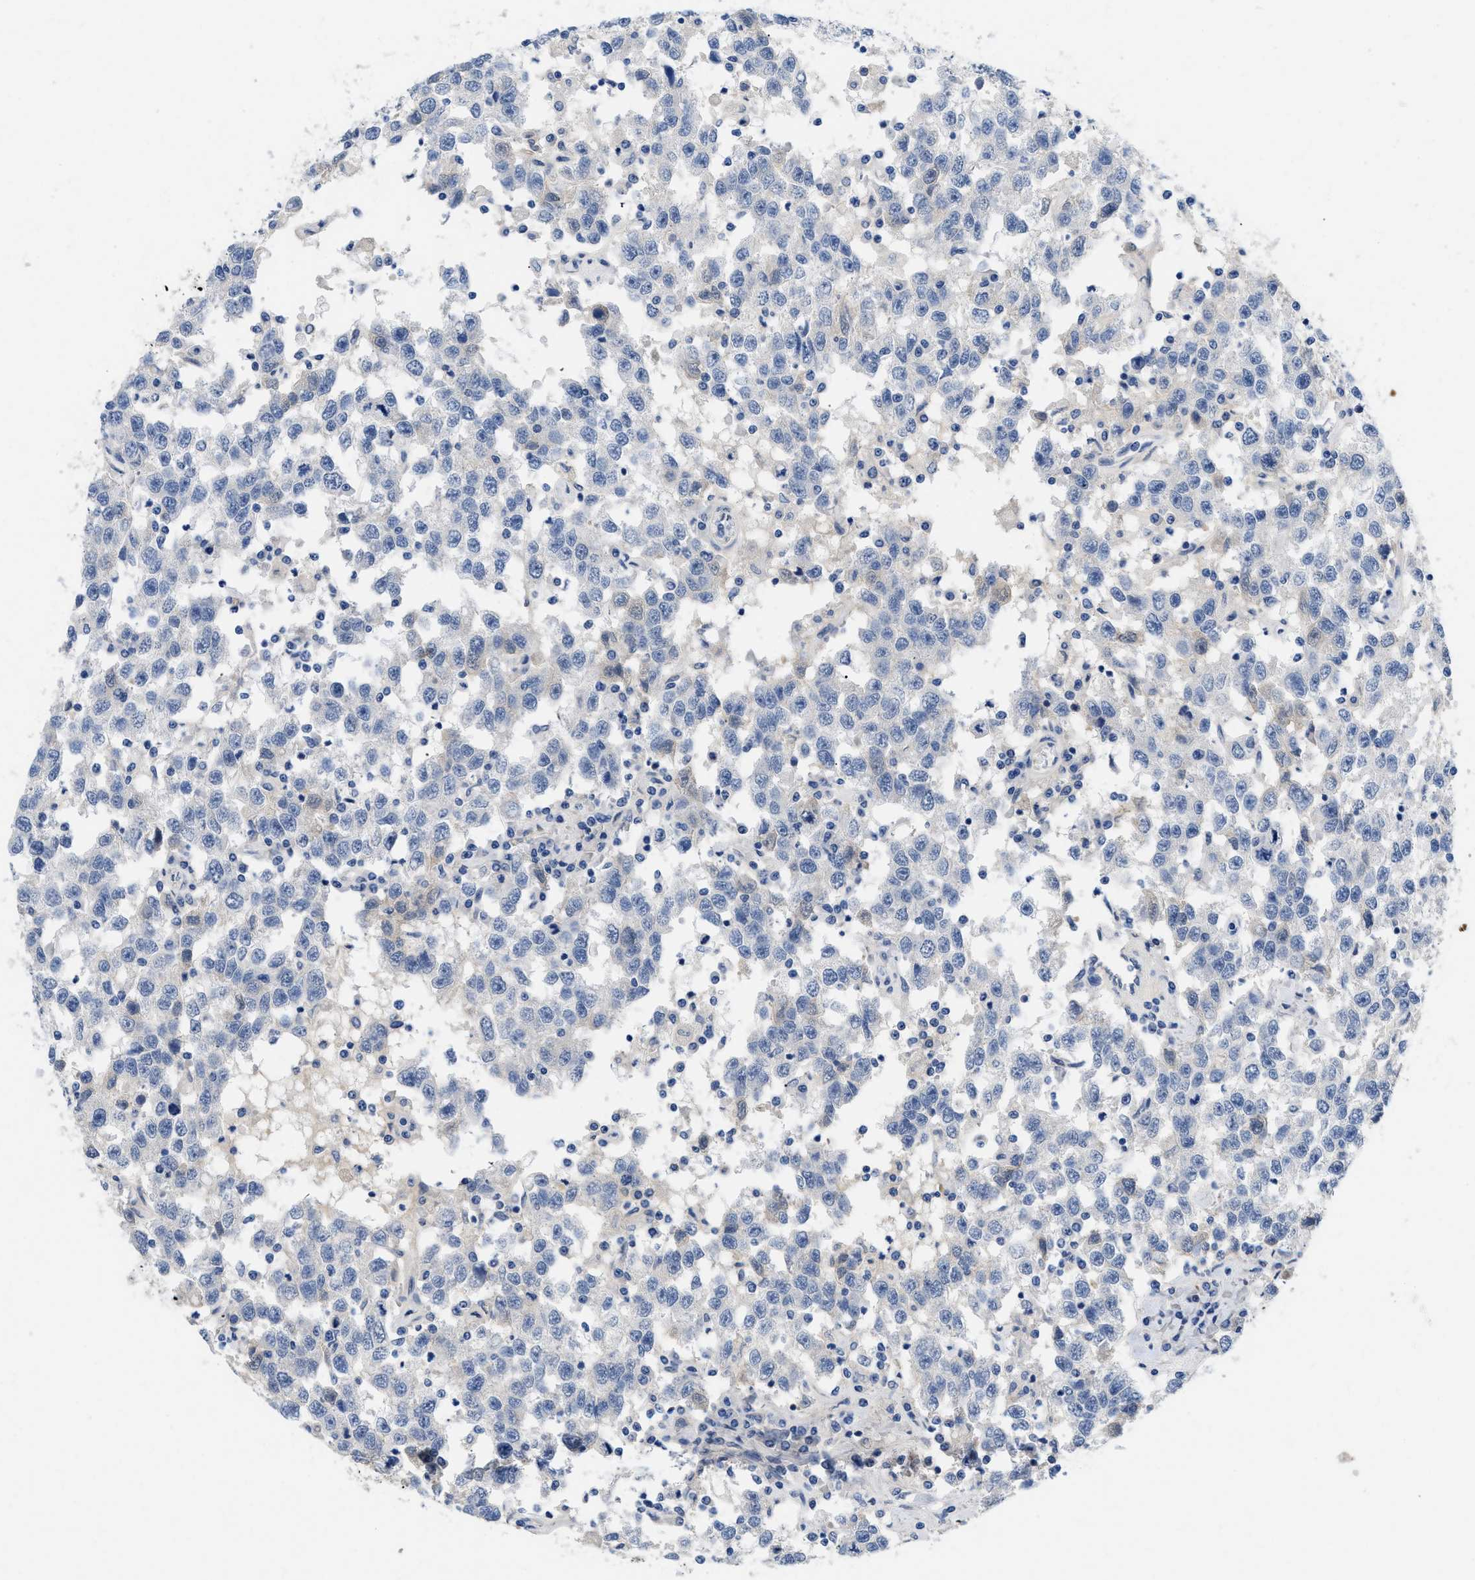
{"staining": {"intensity": "negative", "quantity": "none", "location": "none"}, "tissue": "testis cancer", "cell_type": "Tumor cells", "image_type": "cancer", "snomed": [{"axis": "morphology", "description": "Seminoma, NOS"}, {"axis": "topography", "description": "Testis"}], "caption": "Tumor cells are negative for protein expression in human testis cancer (seminoma).", "gene": "NFIX", "patient": {"sex": "male", "age": 41}}